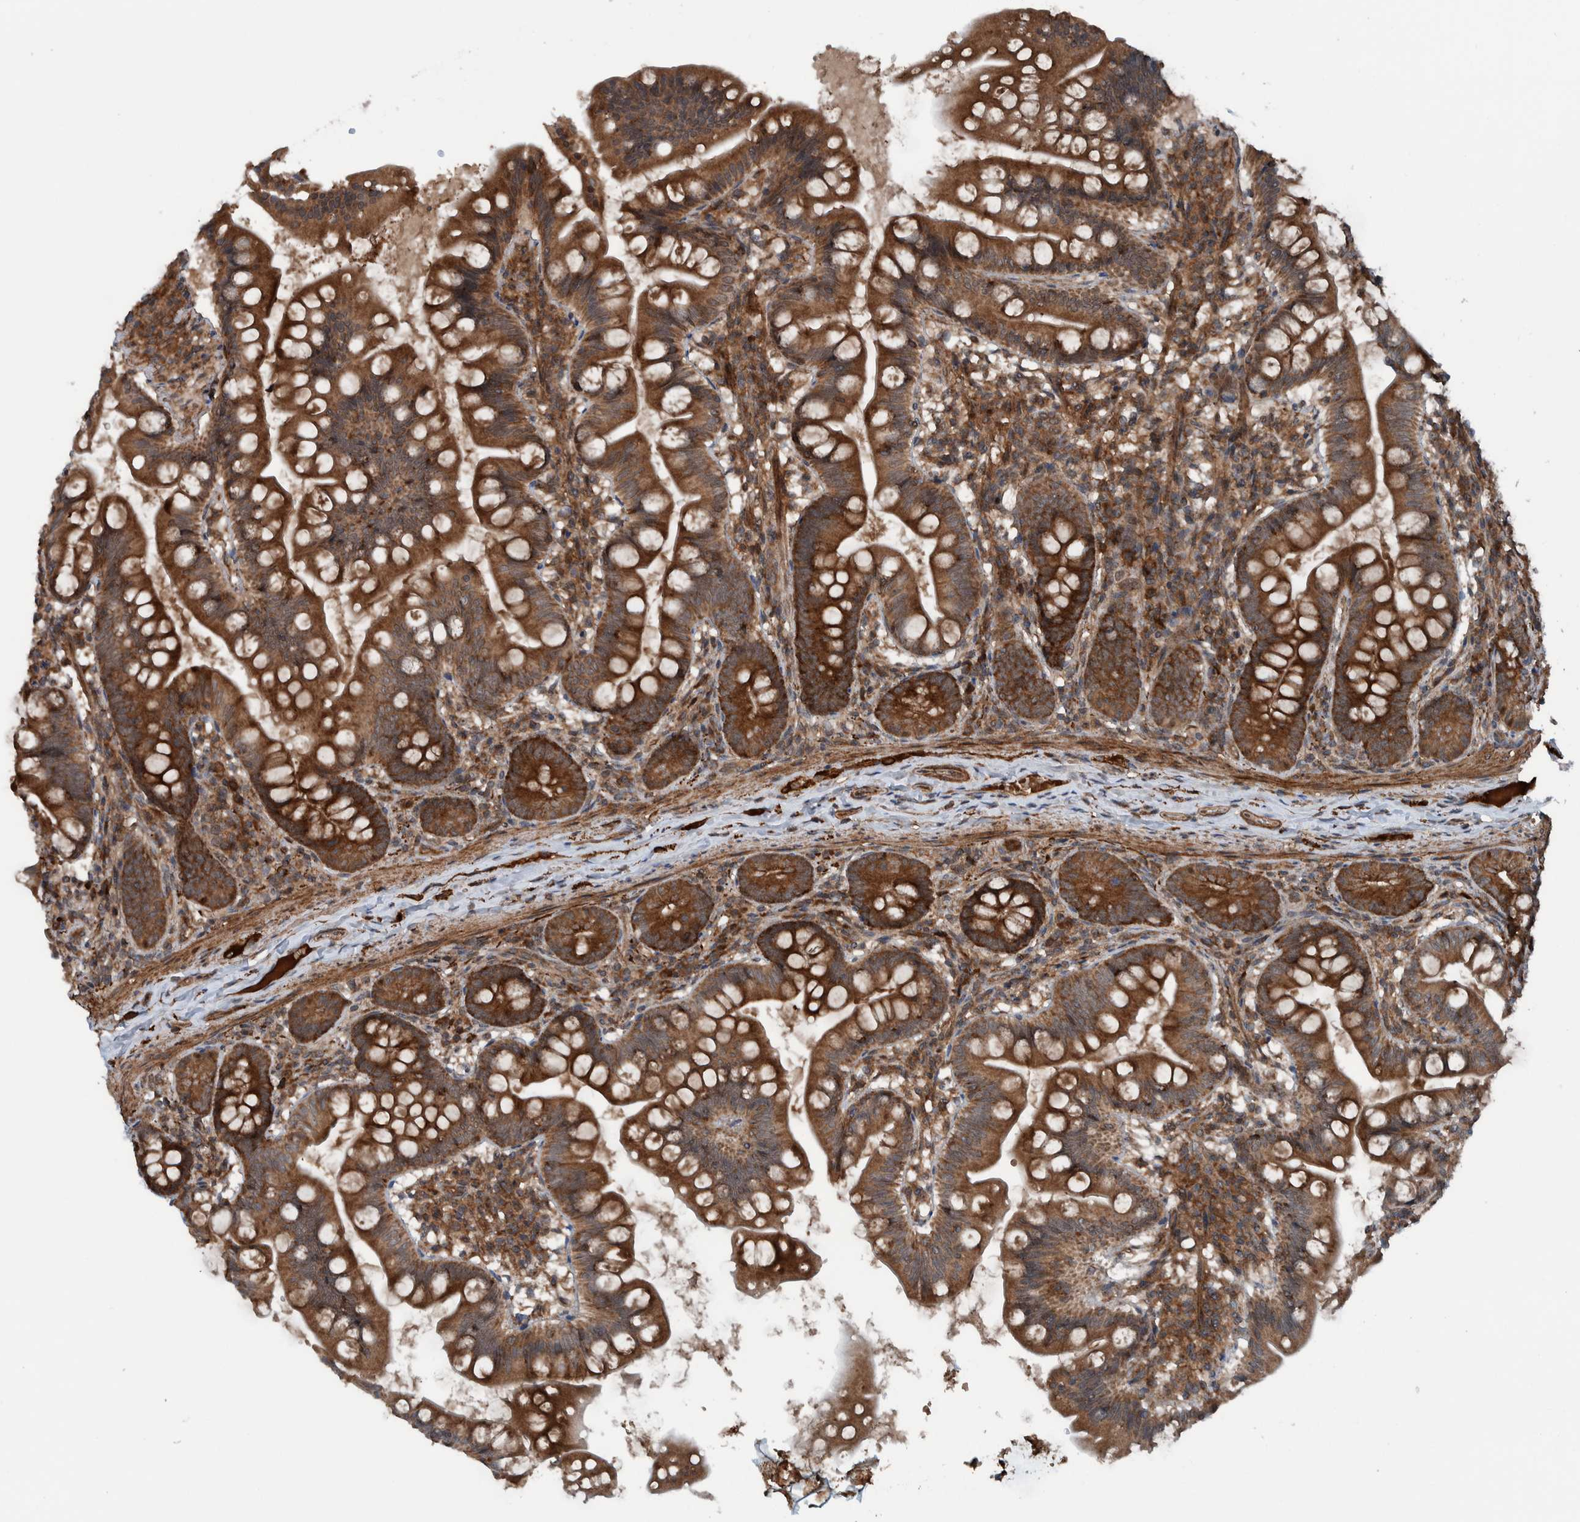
{"staining": {"intensity": "strong", "quantity": ">75%", "location": "cytoplasmic/membranous"}, "tissue": "small intestine", "cell_type": "Glandular cells", "image_type": "normal", "snomed": [{"axis": "morphology", "description": "Normal tissue, NOS"}, {"axis": "topography", "description": "Small intestine"}], "caption": "Benign small intestine demonstrates strong cytoplasmic/membranous staining in about >75% of glandular cells.", "gene": "CUEDC1", "patient": {"sex": "male", "age": 7}}